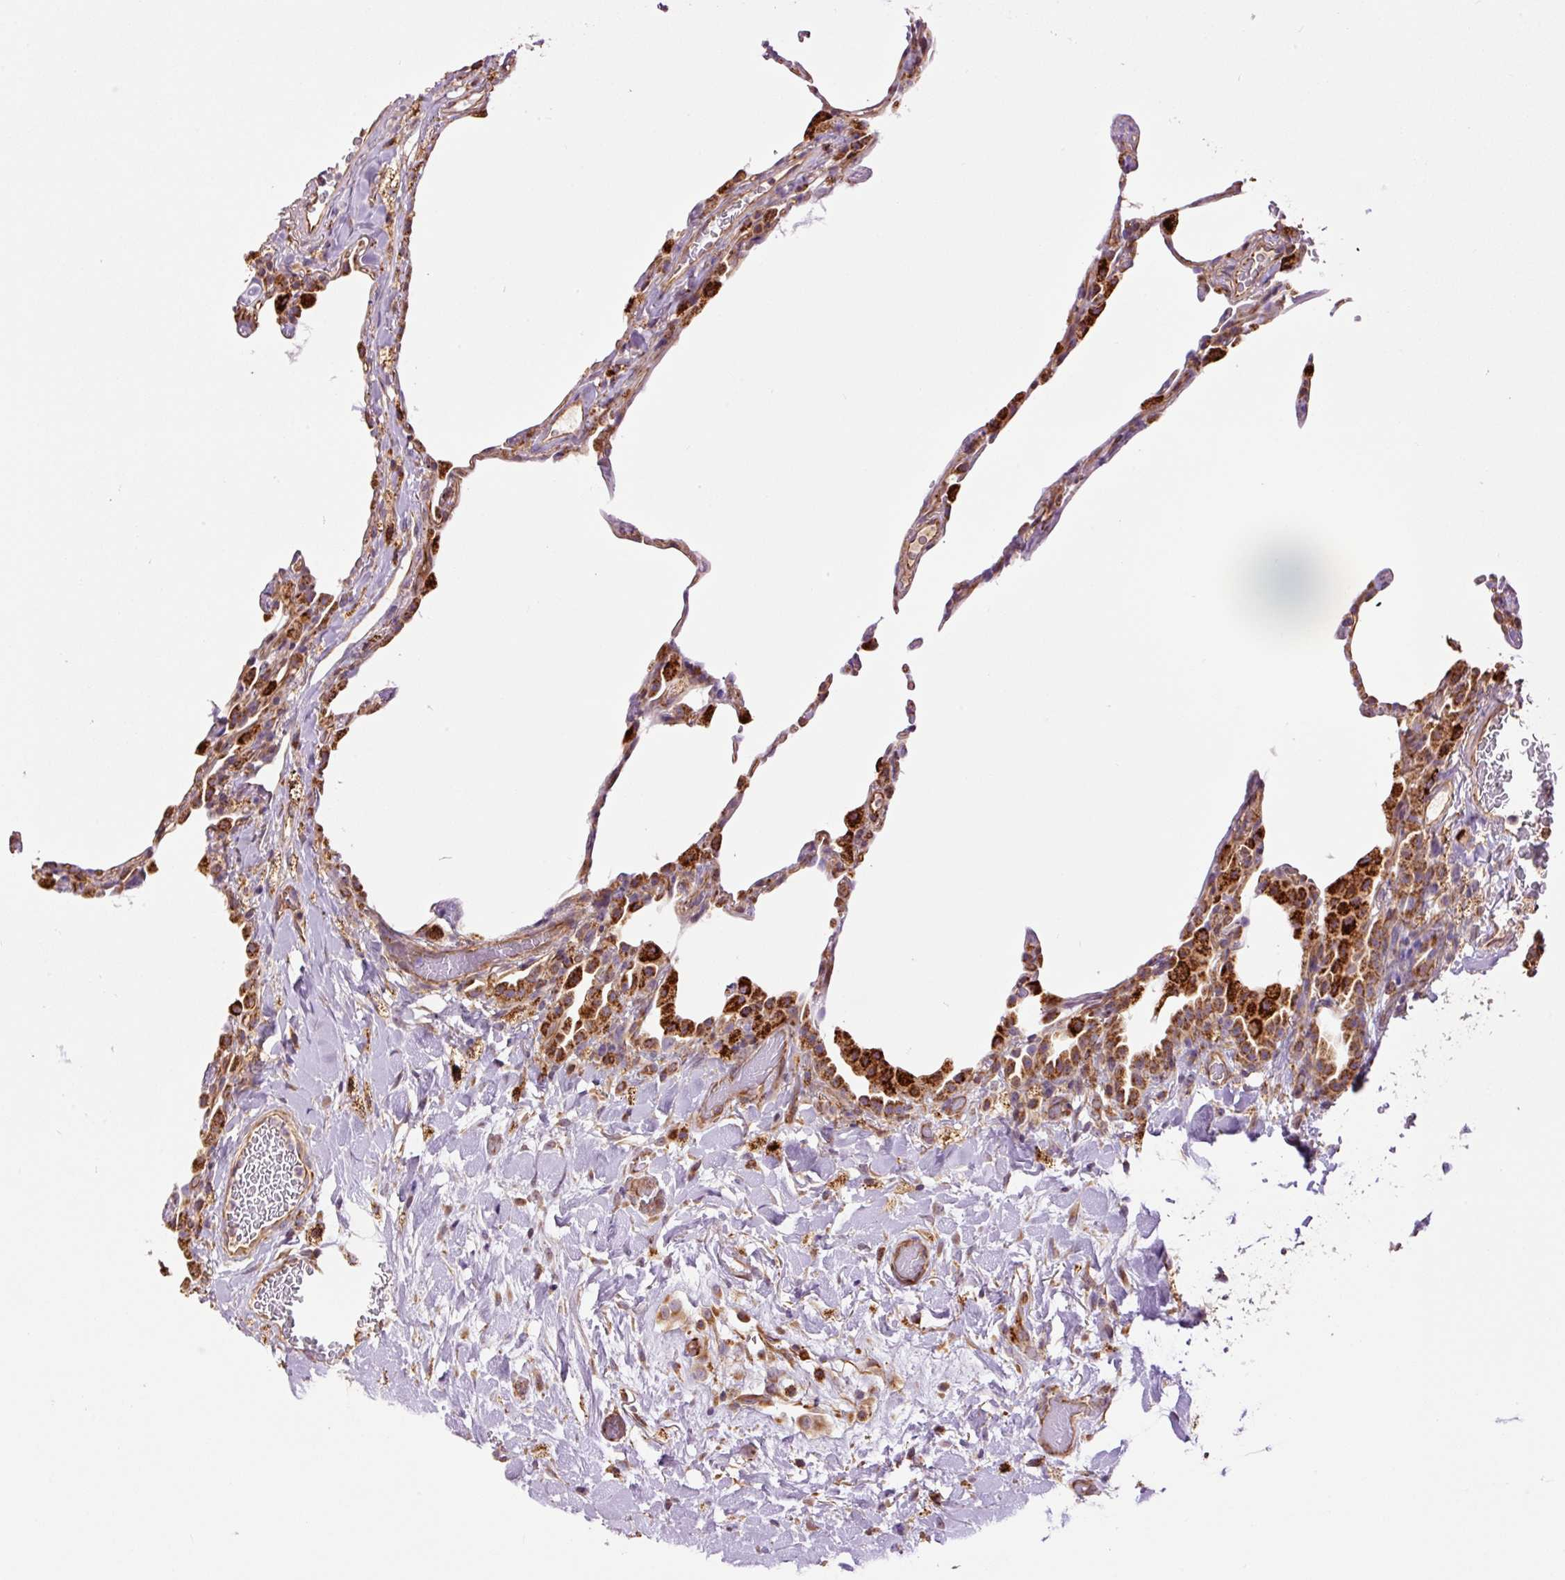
{"staining": {"intensity": "strong", "quantity": "25%-75%", "location": "cytoplasmic/membranous"}, "tissue": "lung", "cell_type": "Alveolar cells", "image_type": "normal", "snomed": [{"axis": "morphology", "description": "Normal tissue, NOS"}, {"axis": "topography", "description": "Lung"}], "caption": "A brown stain shows strong cytoplasmic/membranous expression of a protein in alveolar cells of benign lung.", "gene": "PCK2", "patient": {"sex": "female", "age": 57}}